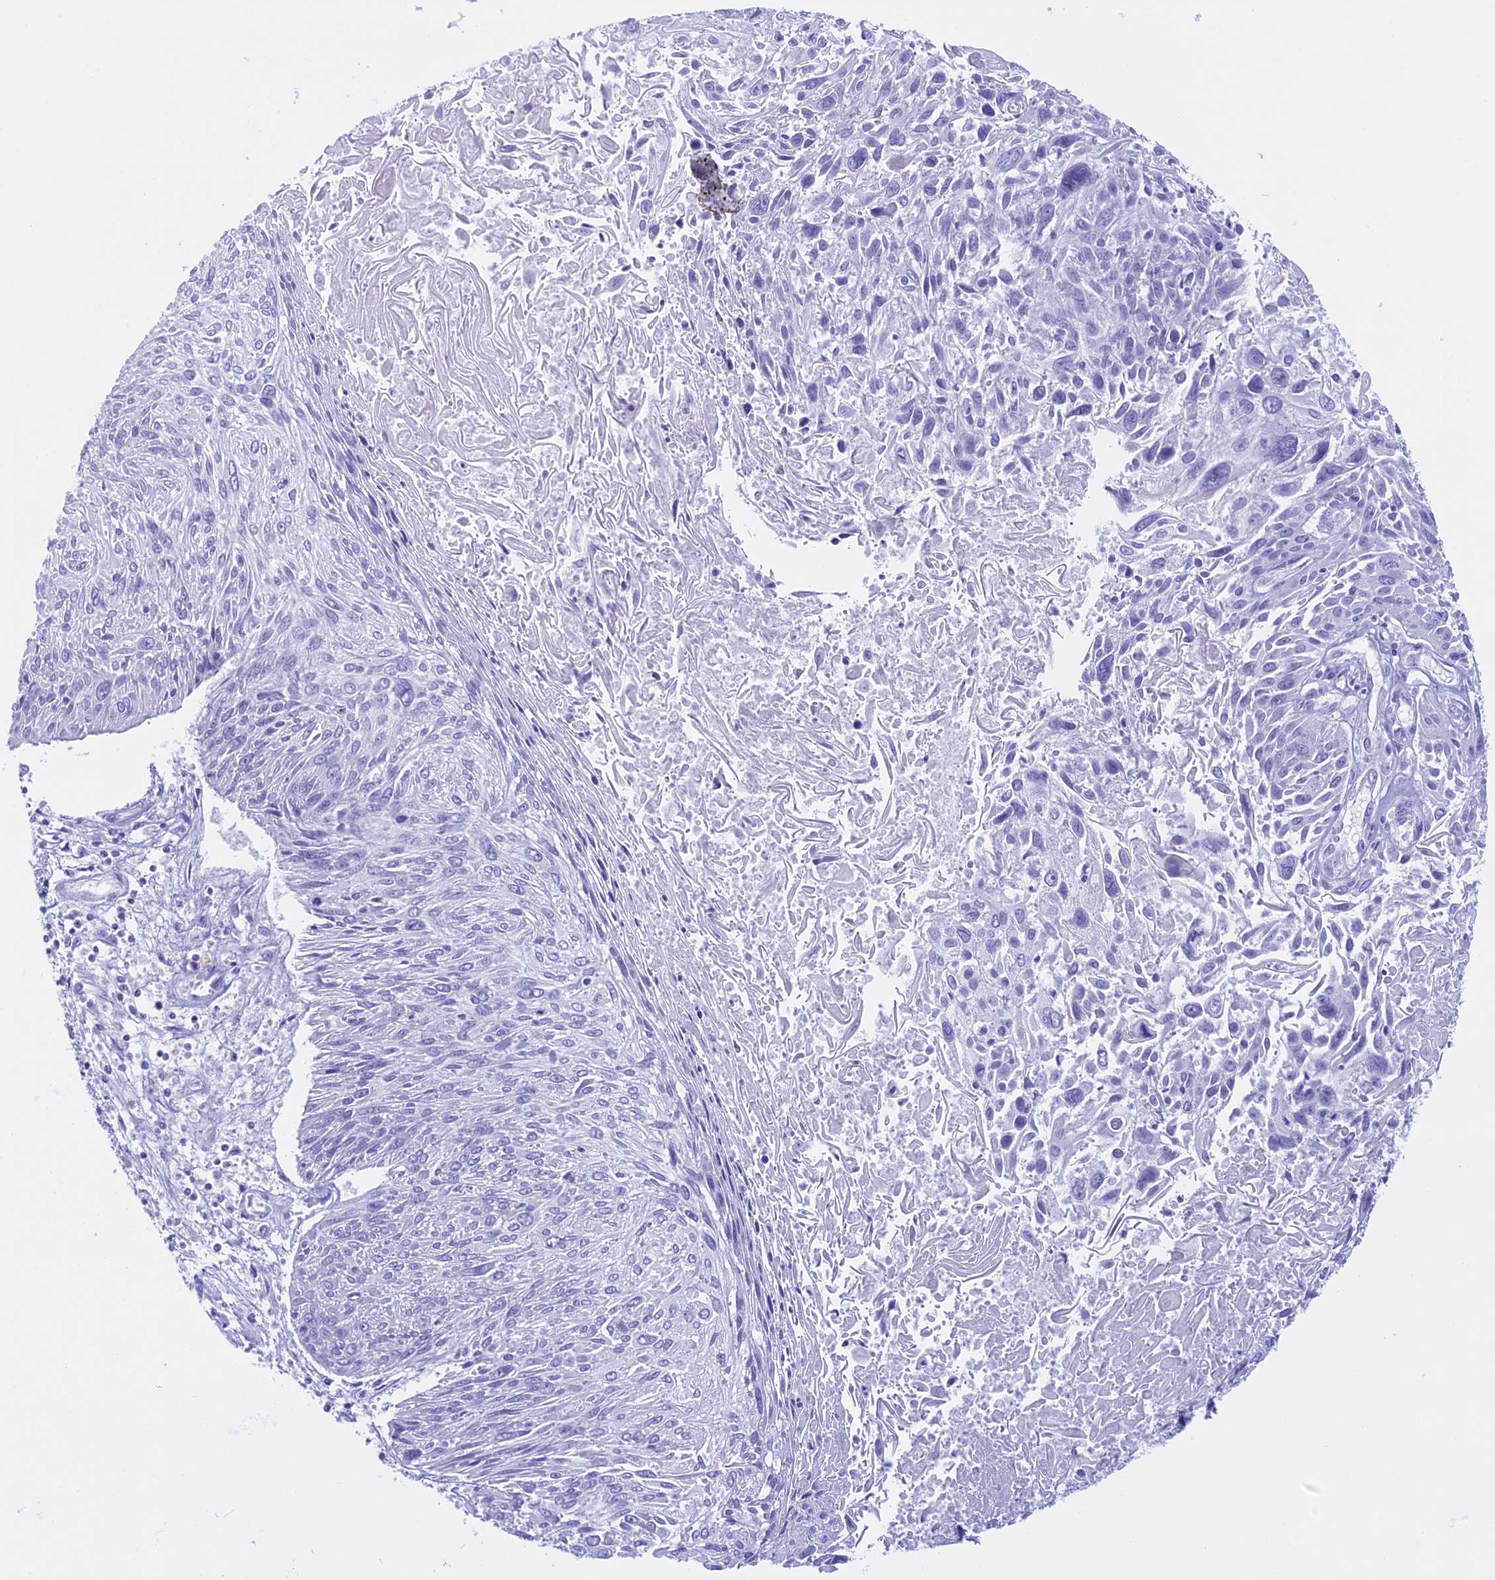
{"staining": {"intensity": "negative", "quantity": "none", "location": "none"}, "tissue": "cervical cancer", "cell_type": "Tumor cells", "image_type": "cancer", "snomed": [{"axis": "morphology", "description": "Squamous cell carcinoma, NOS"}, {"axis": "topography", "description": "Cervix"}], "caption": "IHC image of squamous cell carcinoma (cervical) stained for a protein (brown), which reveals no expression in tumor cells.", "gene": "FAM169A", "patient": {"sex": "female", "age": 51}}